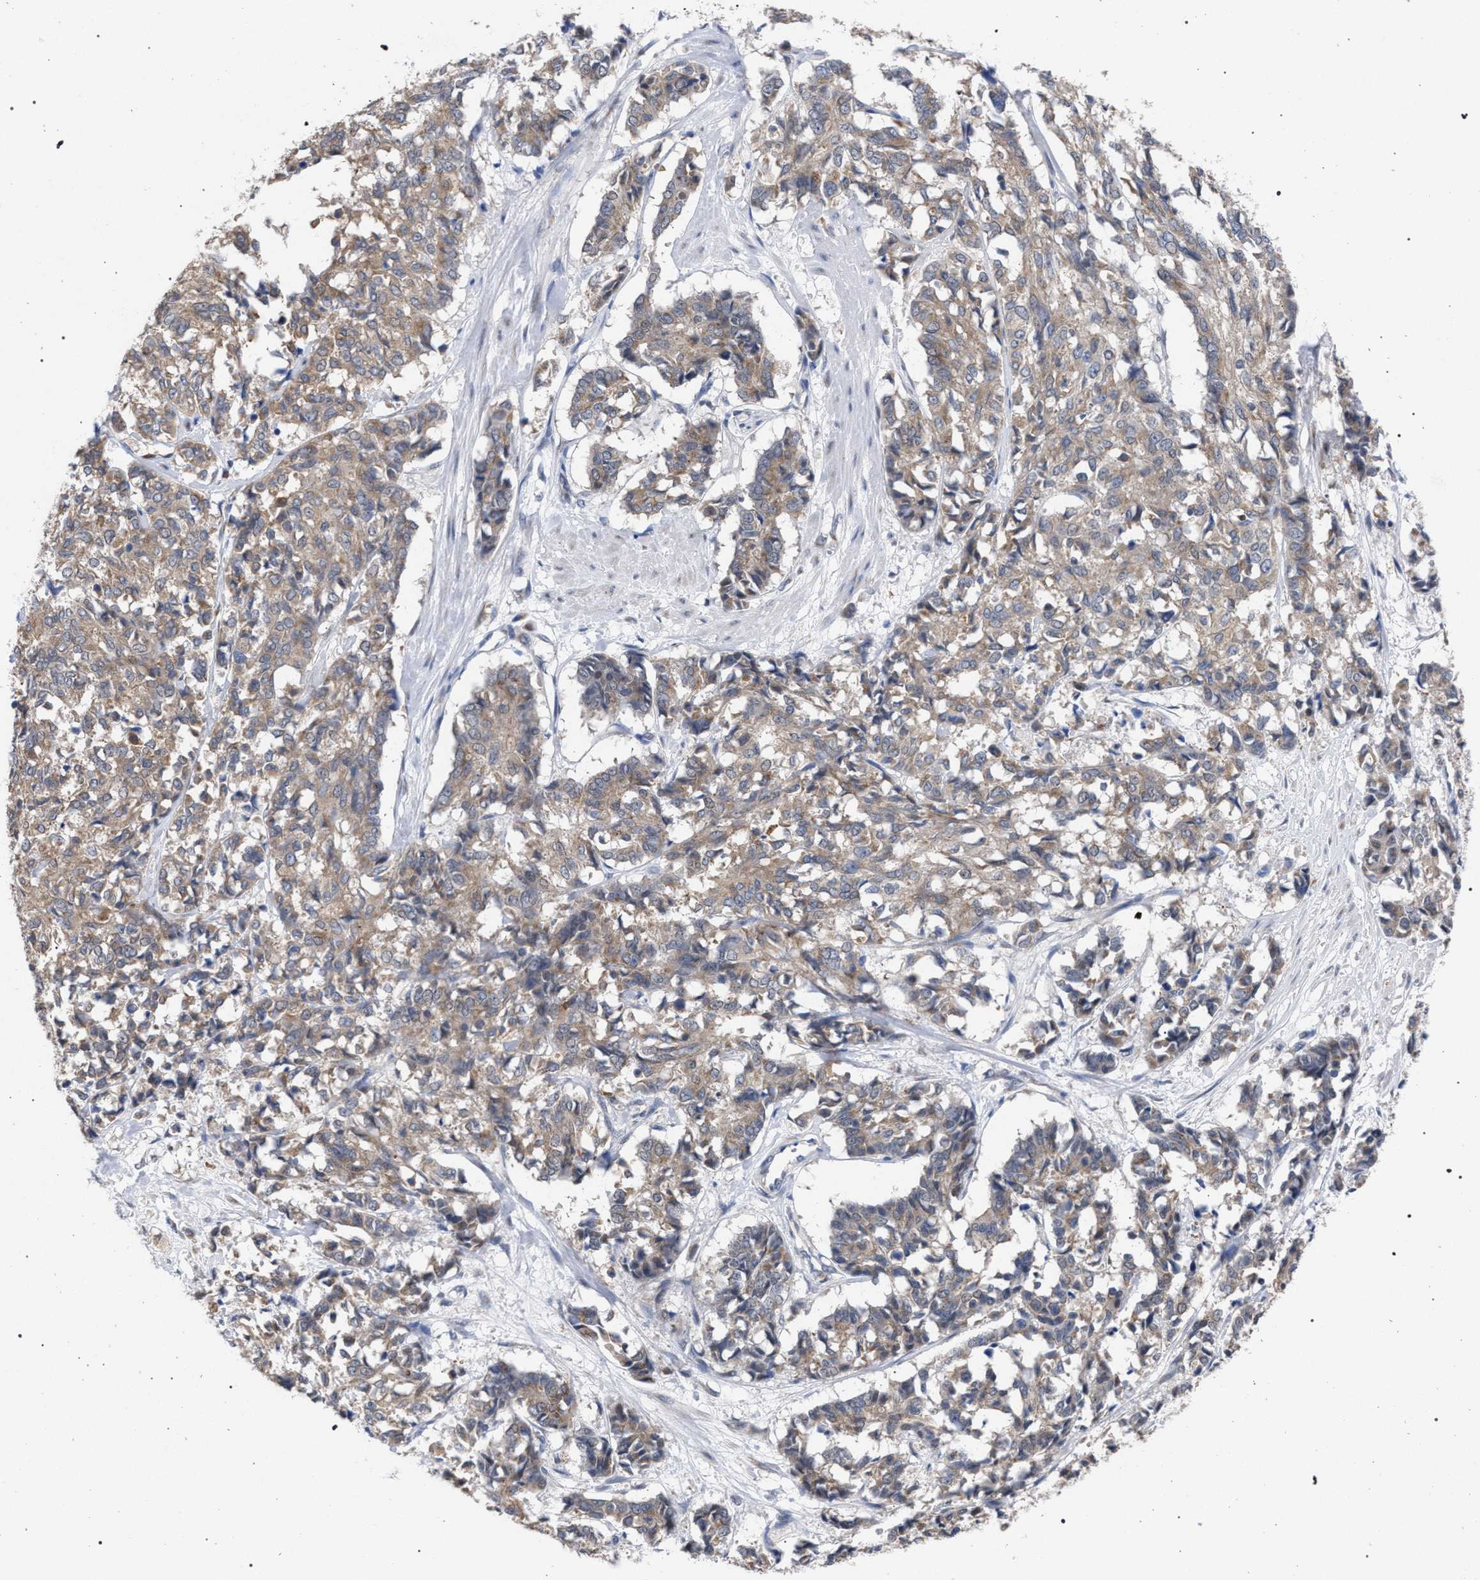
{"staining": {"intensity": "weak", "quantity": ">75%", "location": "cytoplasmic/membranous"}, "tissue": "cervical cancer", "cell_type": "Tumor cells", "image_type": "cancer", "snomed": [{"axis": "morphology", "description": "Squamous cell carcinoma, NOS"}, {"axis": "topography", "description": "Cervix"}], "caption": "Immunohistochemistry (IHC) image of neoplastic tissue: human squamous cell carcinoma (cervical) stained using immunohistochemistry (IHC) reveals low levels of weak protein expression localized specifically in the cytoplasmic/membranous of tumor cells, appearing as a cytoplasmic/membranous brown color.", "gene": "GOLGA2", "patient": {"sex": "female", "age": 35}}